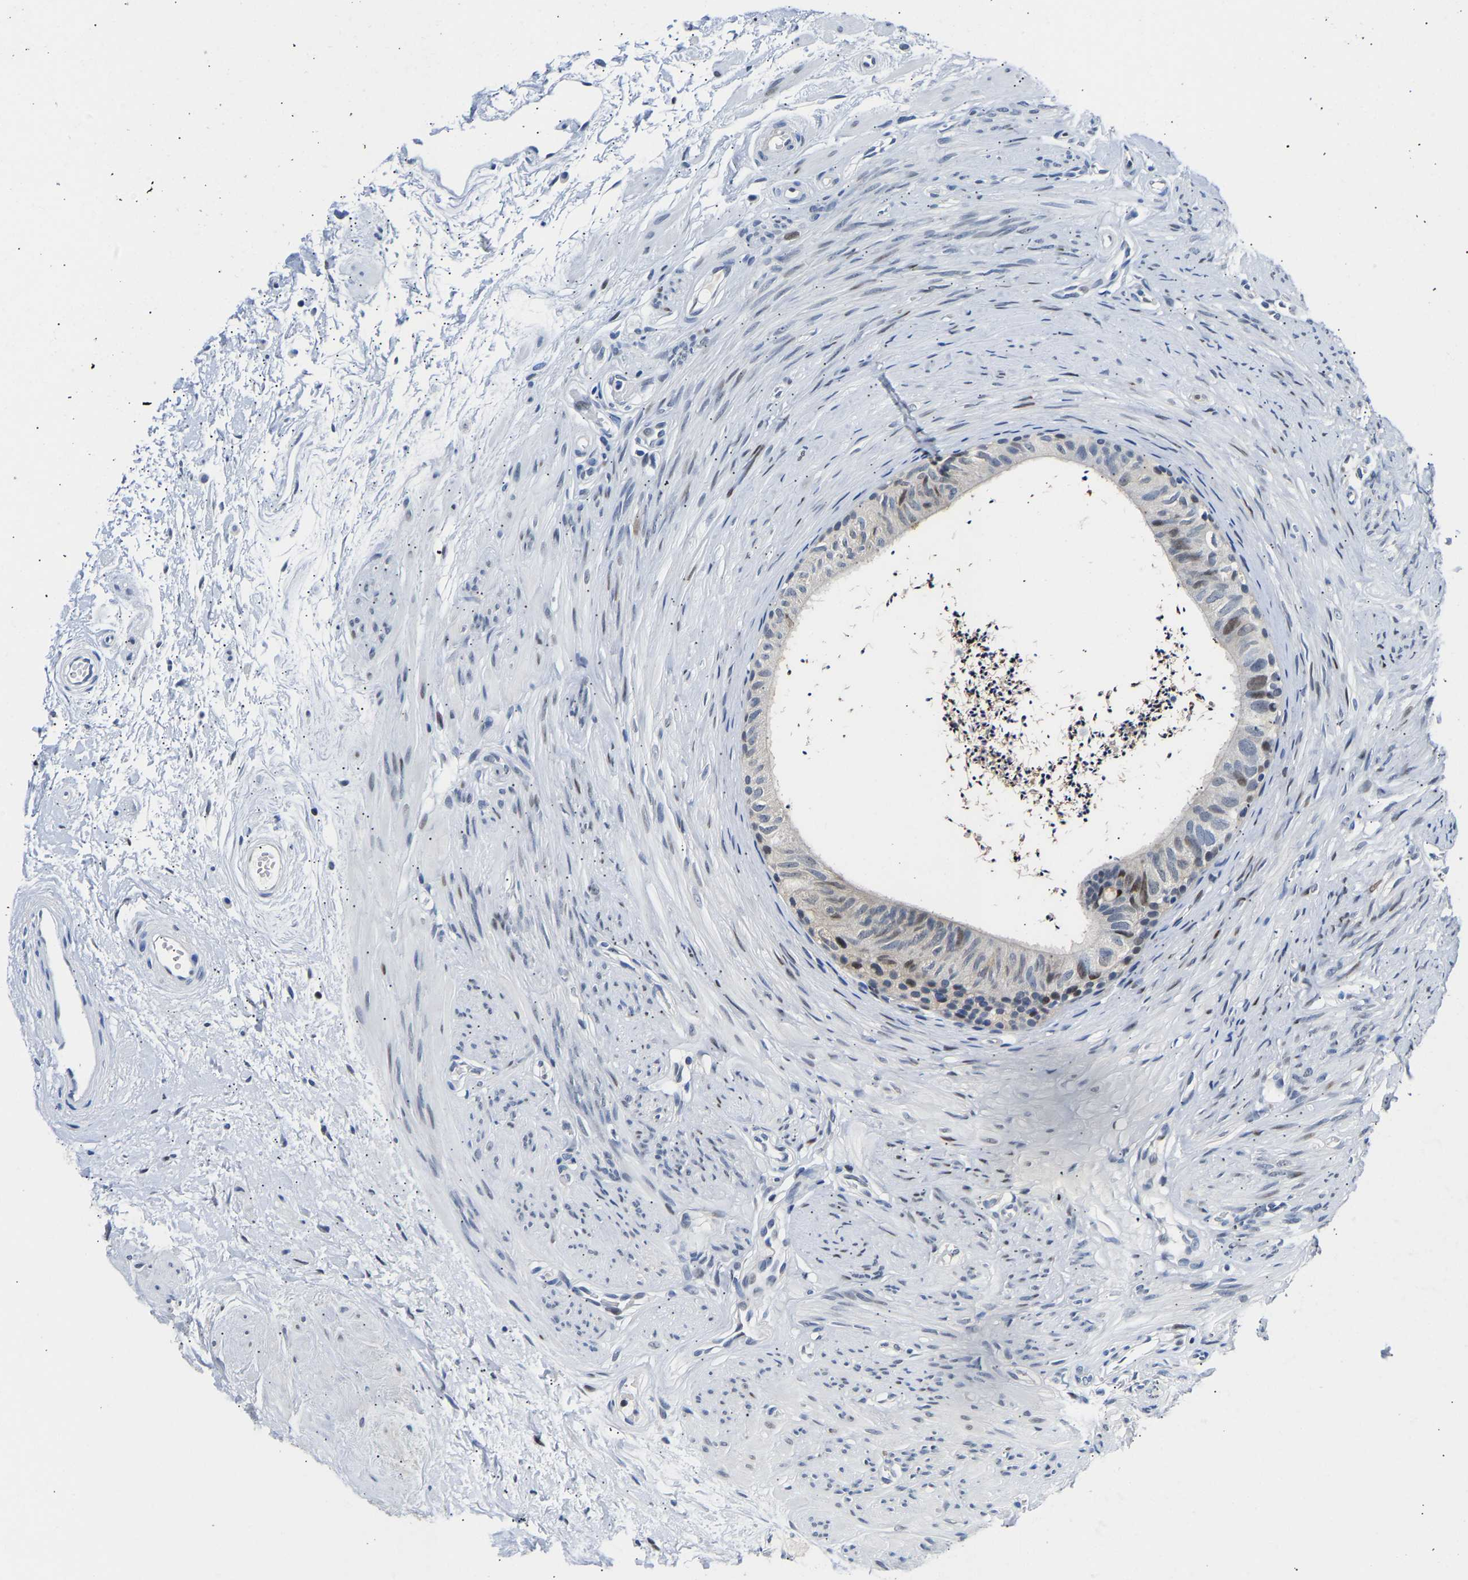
{"staining": {"intensity": "strong", "quantity": "<25%", "location": "nuclear"}, "tissue": "epididymis", "cell_type": "Glandular cells", "image_type": "normal", "snomed": [{"axis": "morphology", "description": "Normal tissue, NOS"}, {"axis": "topography", "description": "Epididymis"}], "caption": "DAB immunohistochemical staining of benign epididymis exhibits strong nuclear protein expression in about <25% of glandular cells.", "gene": "PTRHD1", "patient": {"sex": "male", "age": 56}}